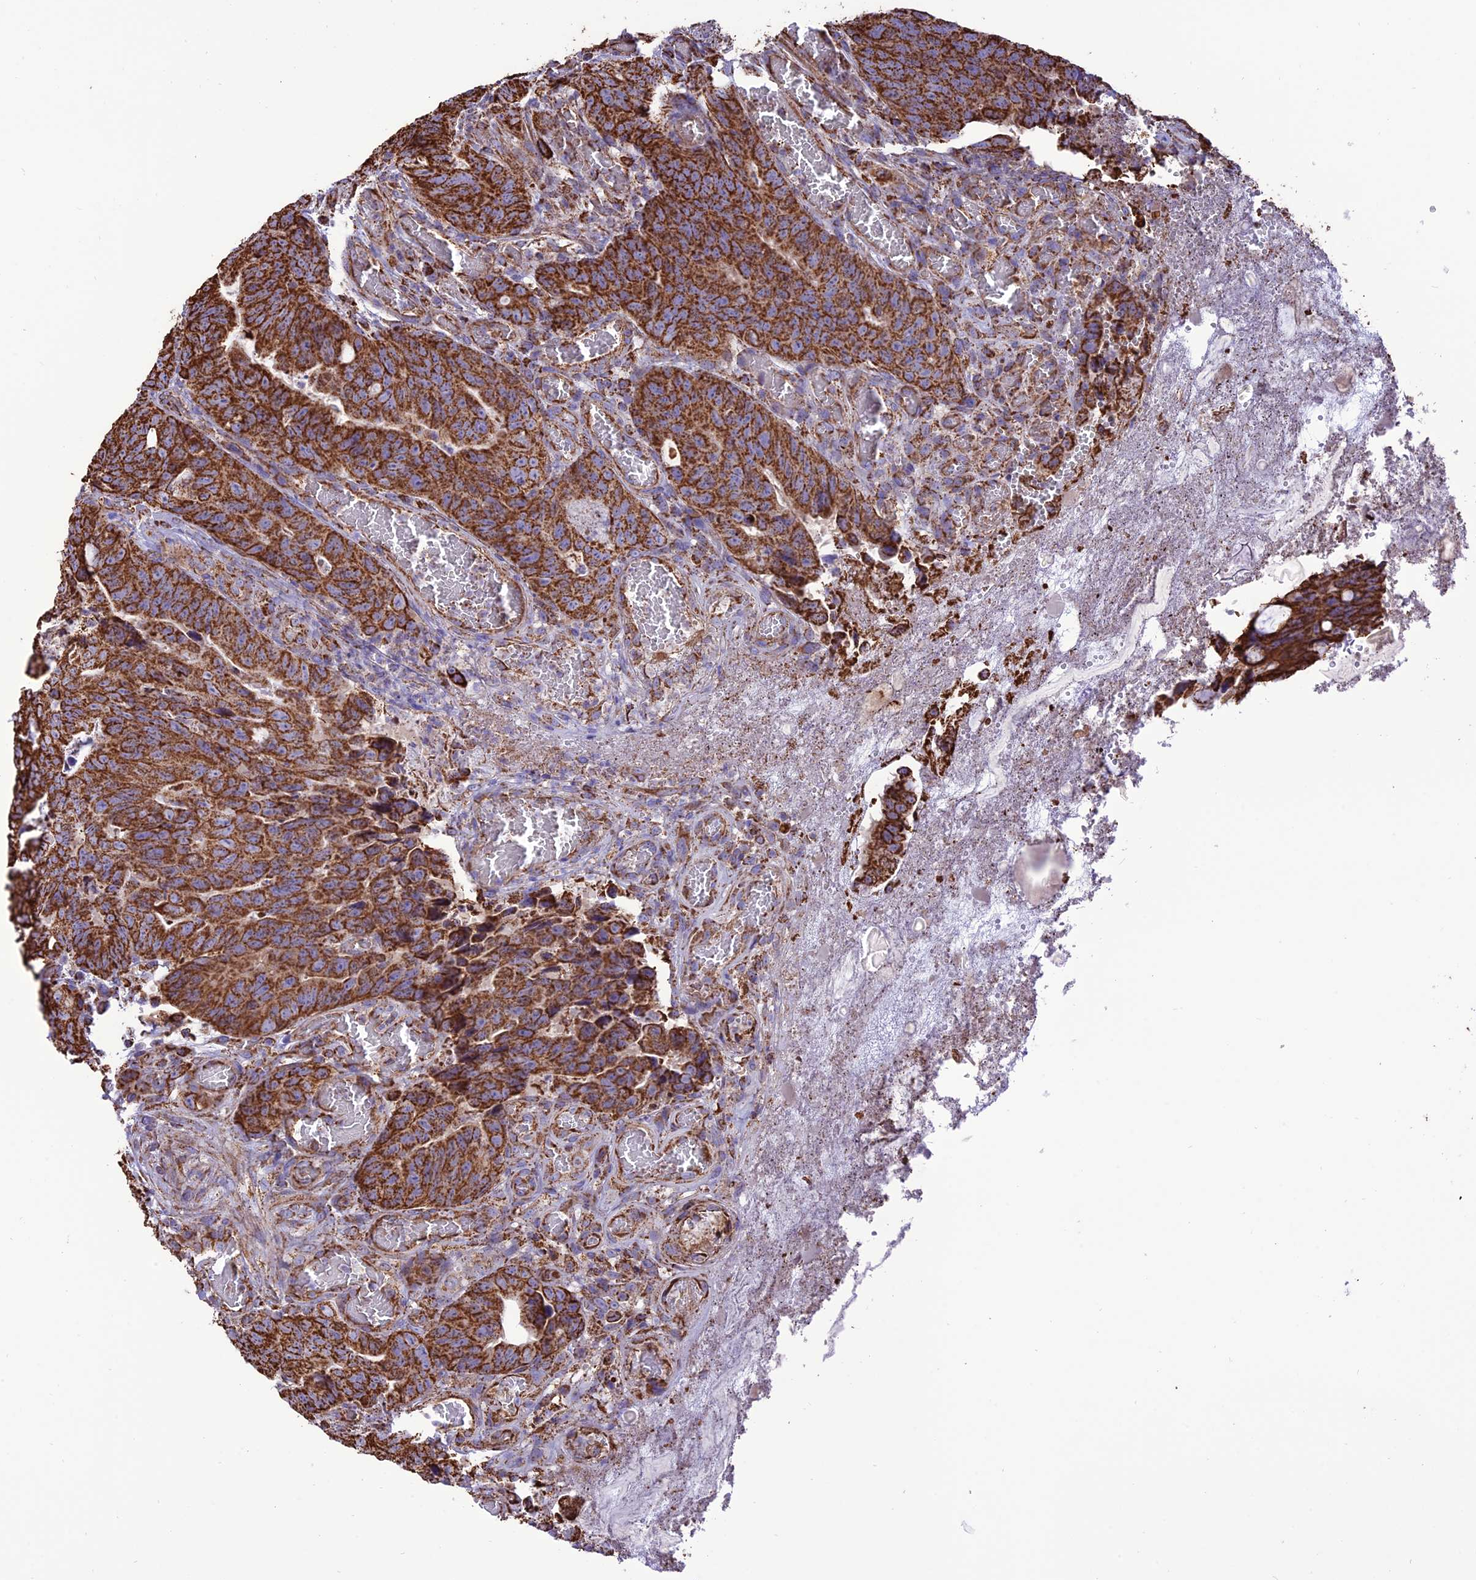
{"staining": {"intensity": "strong", "quantity": ">75%", "location": "cytoplasmic/membranous"}, "tissue": "colorectal cancer", "cell_type": "Tumor cells", "image_type": "cancer", "snomed": [{"axis": "morphology", "description": "Adenocarcinoma, NOS"}, {"axis": "topography", "description": "Colon"}], "caption": "This is an image of immunohistochemistry (IHC) staining of colorectal cancer (adenocarcinoma), which shows strong positivity in the cytoplasmic/membranous of tumor cells.", "gene": "NDUFAF1", "patient": {"sex": "female", "age": 82}}